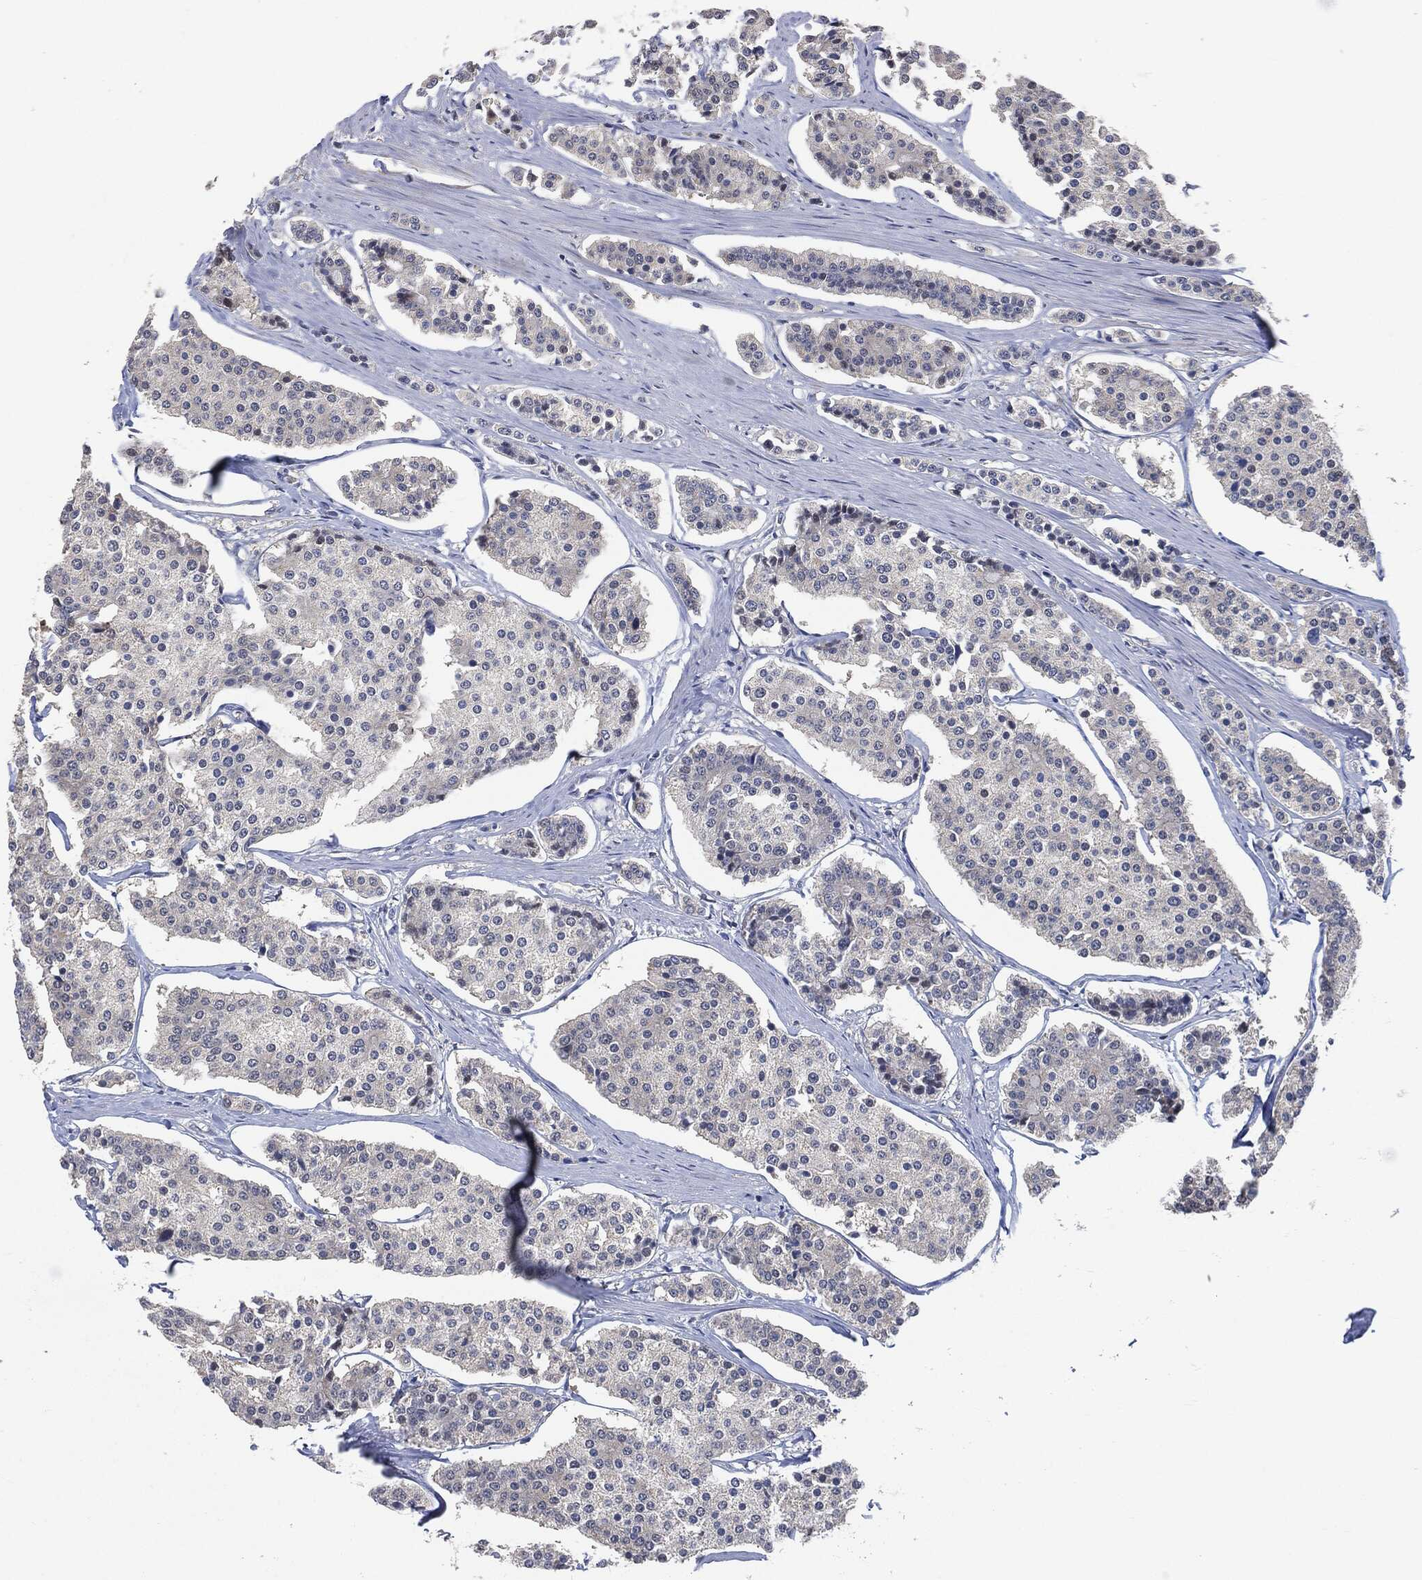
{"staining": {"intensity": "negative", "quantity": "none", "location": "none"}, "tissue": "carcinoid", "cell_type": "Tumor cells", "image_type": "cancer", "snomed": [{"axis": "morphology", "description": "Carcinoid, malignant, NOS"}, {"axis": "topography", "description": "Small intestine"}], "caption": "There is no significant positivity in tumor cells of malignant carcinoid. (Immunohistochemistry, brightfield microscopy, high magnification).", "gene": "VSIG4", "patient": {"sex": "female", "age": 65}}